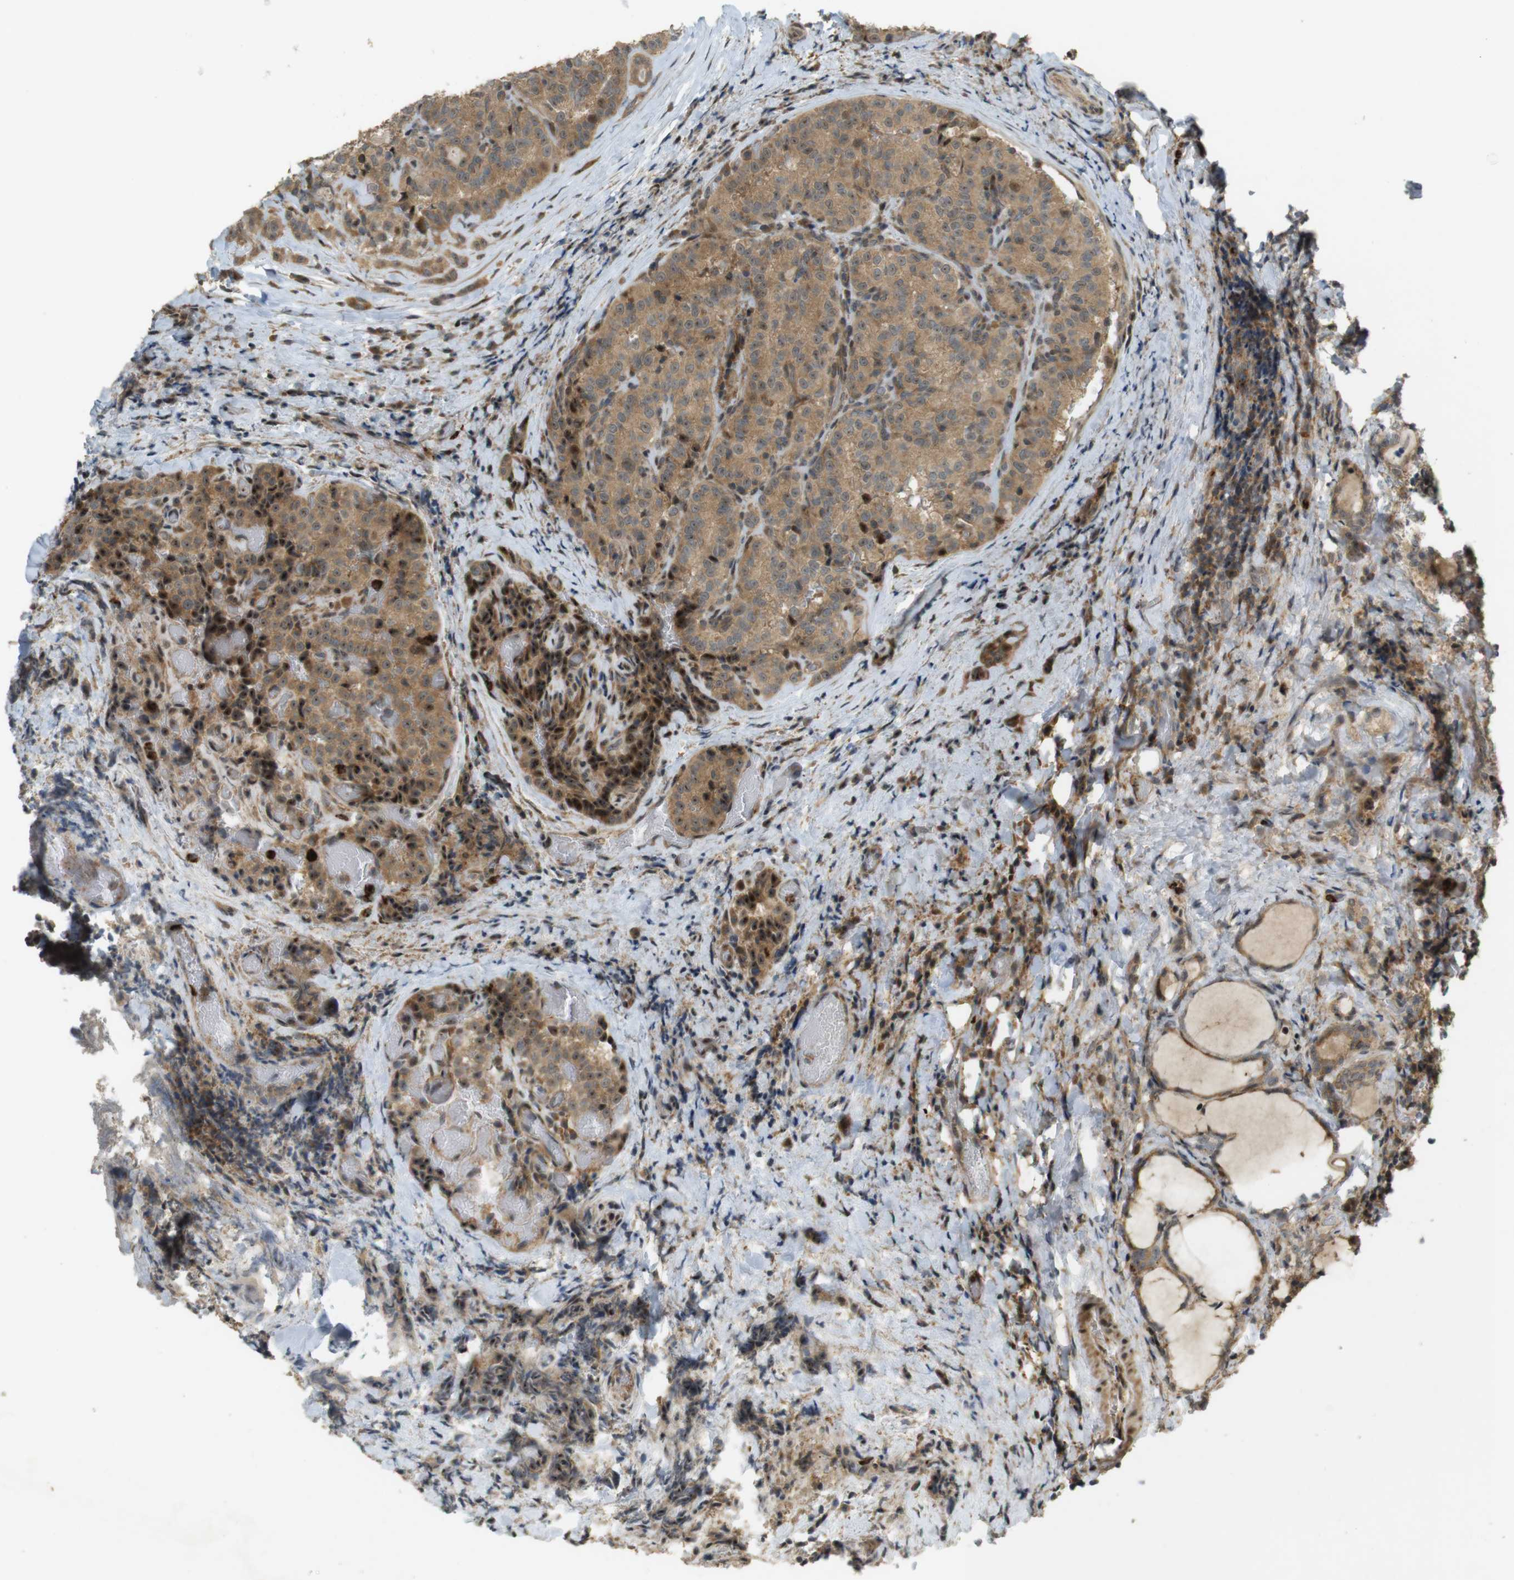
{"staining": {"intensity": "moderate", "quantity": ">75%", "location": "cytoplasmic/membranous,nuclear"}, "tissue": "thyroid cancer", "cell_type": "Tumor cells", "image_type": "cancer", "snomed": [{"axis": "morphology", "description": "Normal tissue, NOS"}, {"axis": "morphology", "description": "Papillary adenocarcinoma, NOS"}, {"axis": "topography", "description": "Thyroid gland"}], "caption": "Immunohistochemical staining of thyroid papillary adenocarcinoma shows medium levels of moderate cytoplasmic/membranous and nuclear positivity in about >75% of tumor cells. The staining was performed using DAB (3,3'-diaminobenzidine) to visualize the protein expression in brown, while the nuclei were stained in blue with hematoxylin (Magnification: 20x).", "gene": "TMX3", "patient": {"sex": "female", "age": 30}}